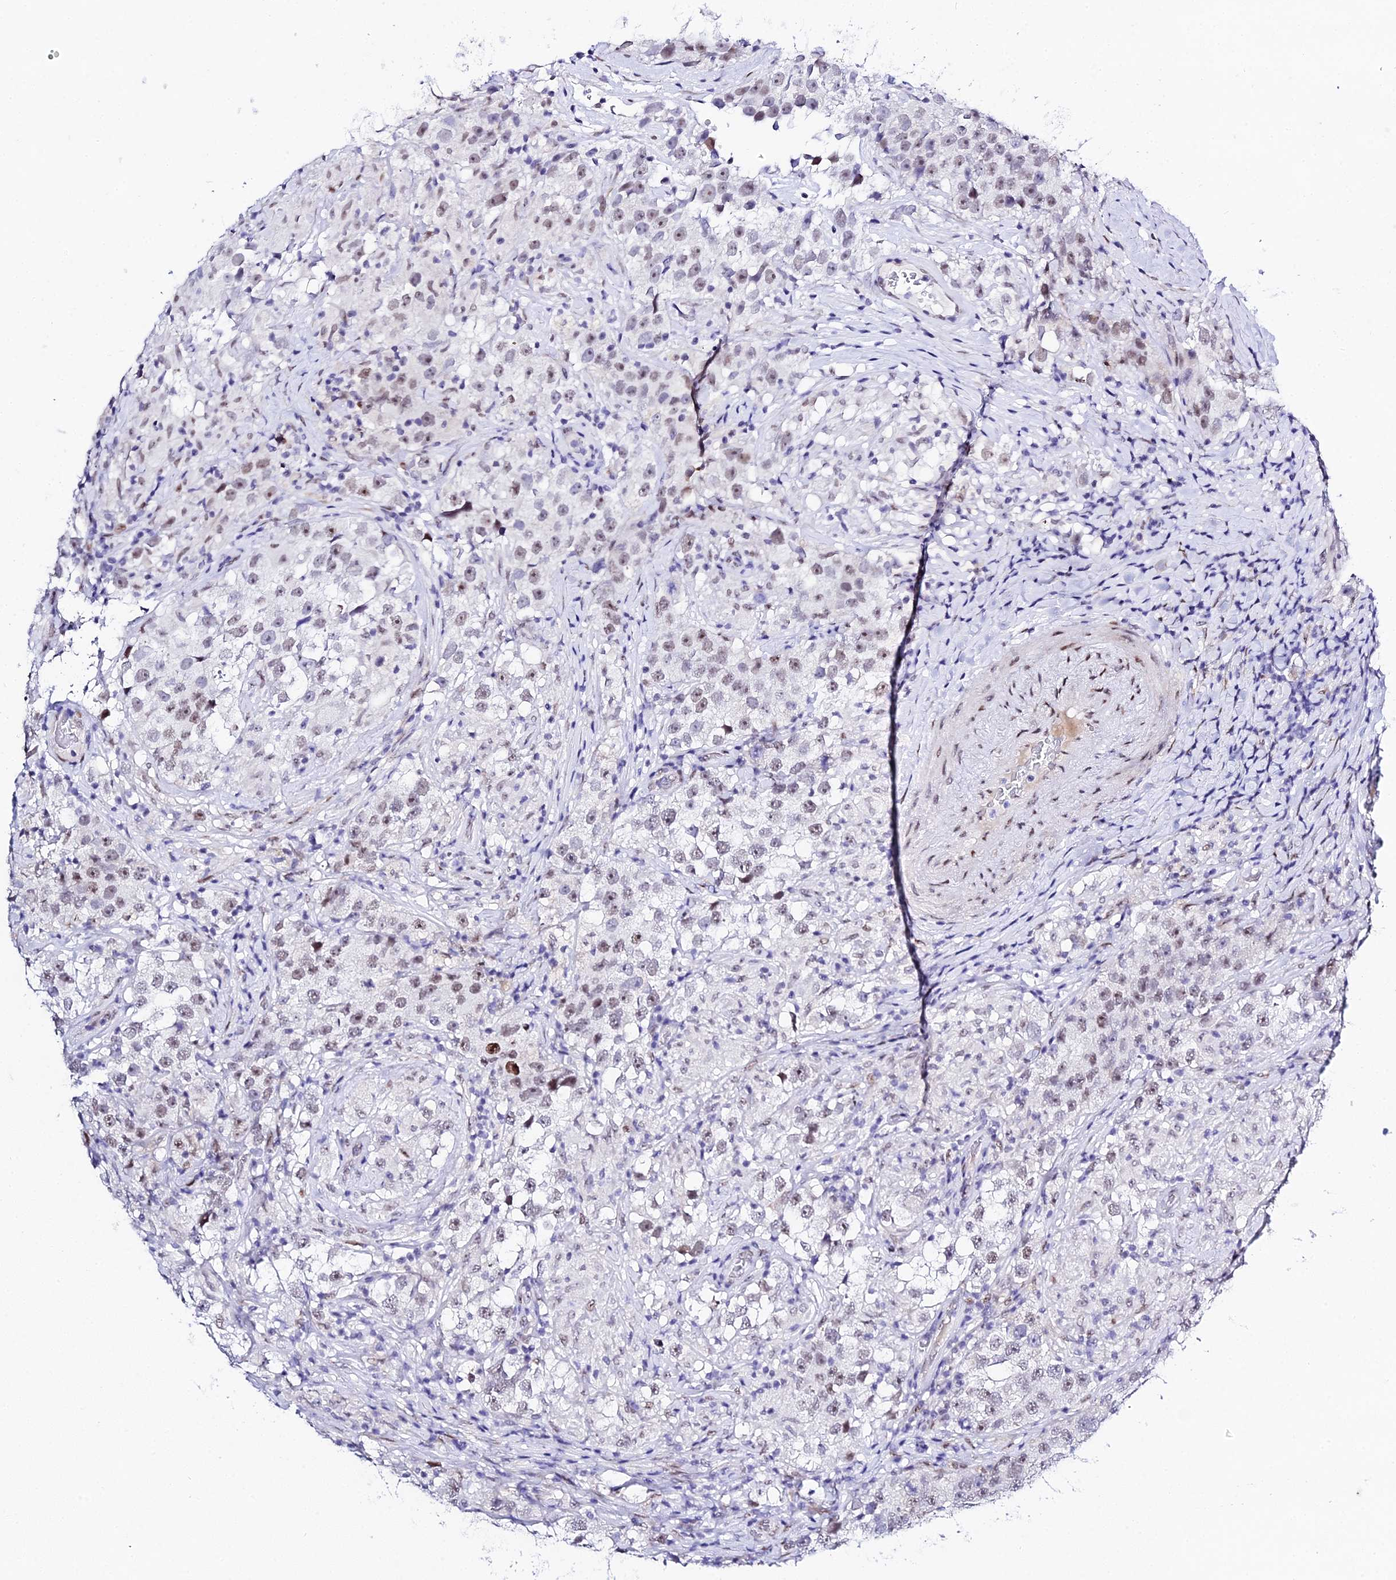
{"staining": {"intensity": "weak", "quantity": "25%-75%", "location": "nuclear"}, "tissue": "testis cancer", "cell_type": "Tumor cells", "image_type": "cancer", "snomed": [{"axis": "morphology", "description": "Seminoma, NOS"}, {"axis": "topography", "description": "Testis"}], "caption": "Weak nuclear protein positivity is identified in about 25%-75% of tumor cells in testis cancer.", "gene": "POFUT2", "patient": {"sex": "male", "age": 46}}